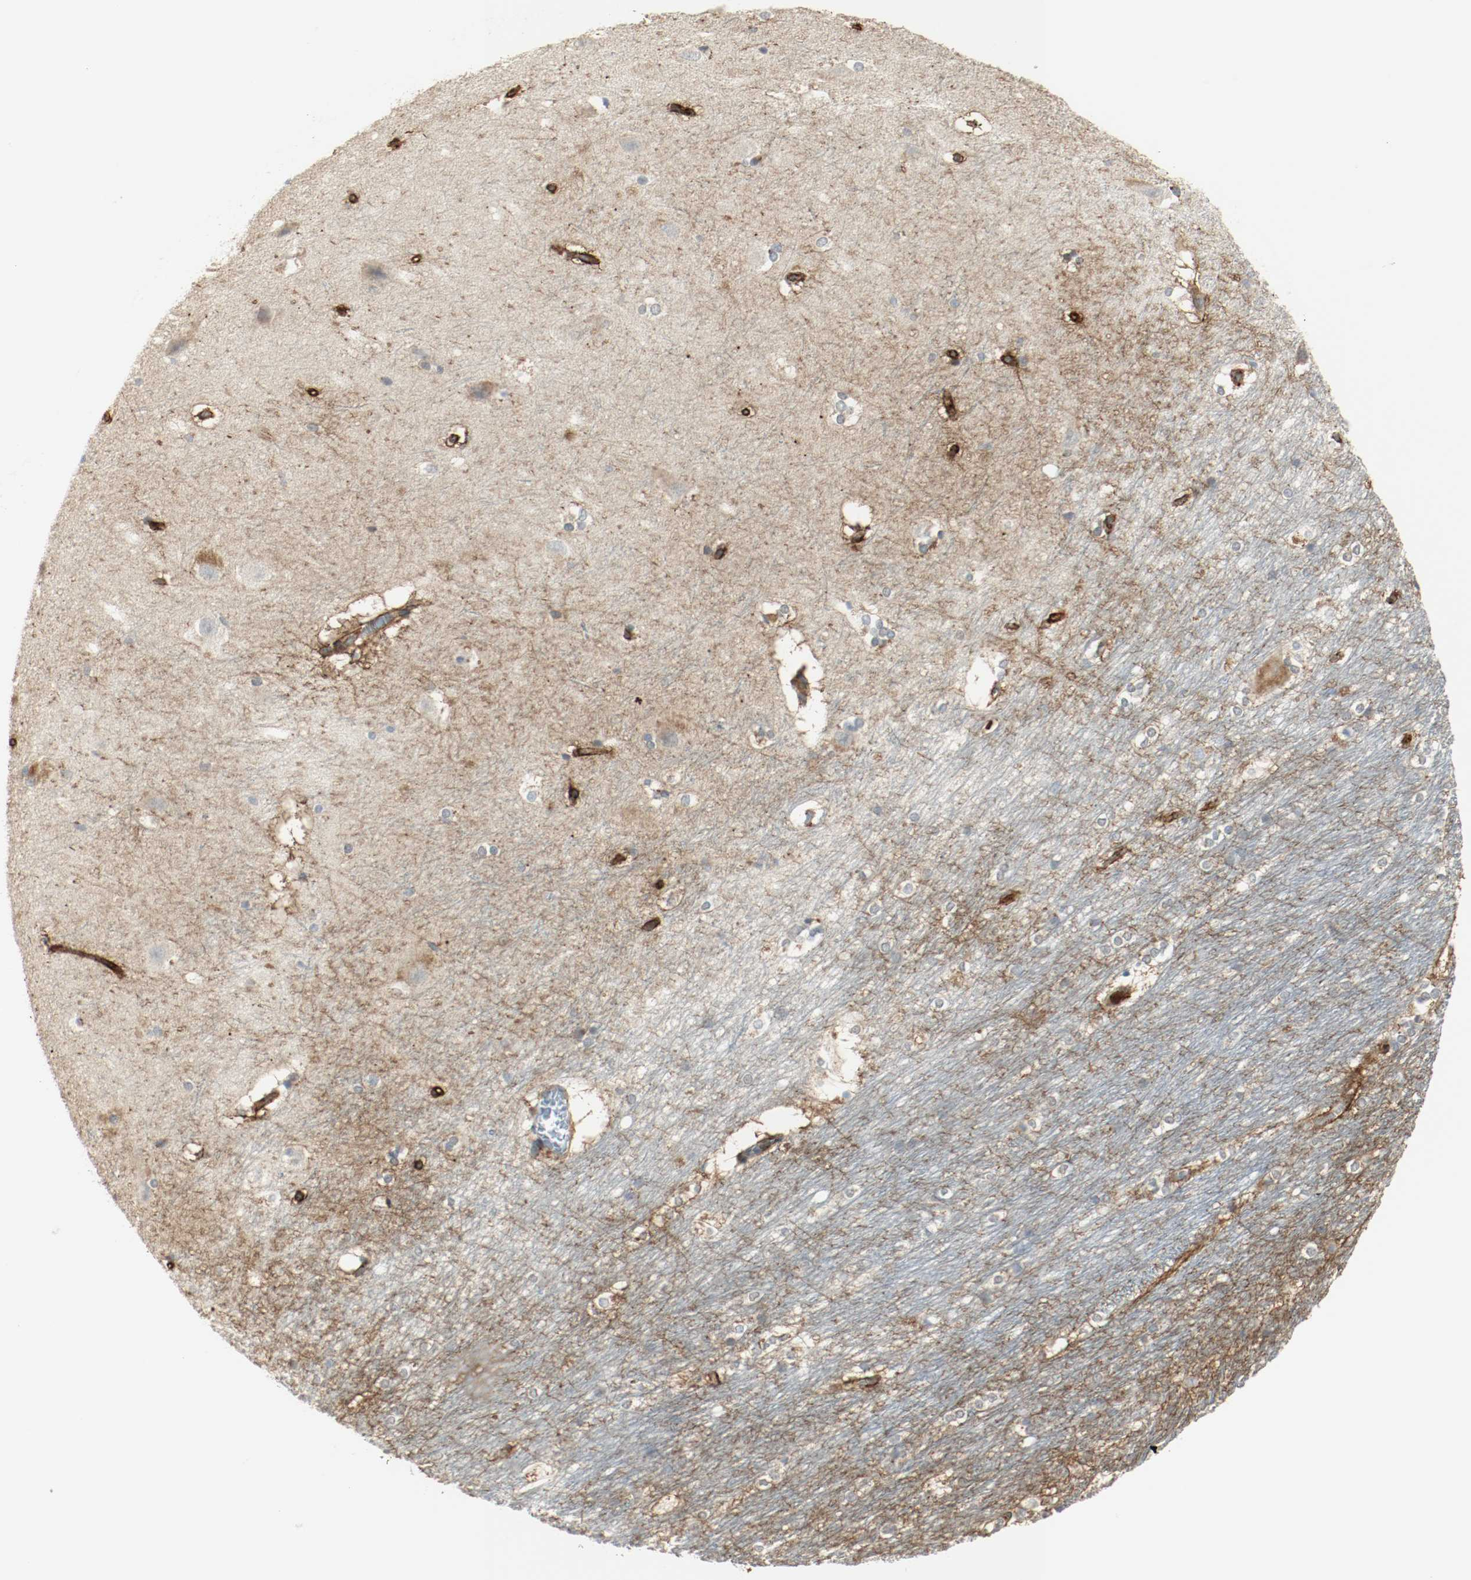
{"staining": {"intensity": "strong", "quantity": "<25%", "location": "cytoplasmic/membranous"}, "tissue": "hippocampus", "cell_type": "Glial cells", "image_type": "normal", "snomed": [{"axis": "morphology", "description": "Normal tissue, NOS"}, {"axis": "topography", "description": "Hippocampus"}], "caption": "A brown stain highlights strong cytoplasmic/membranous expression of a protein in glial cells of normal human hippocampus.", "gene": "MELTF", "patient": {"sex": "female", "age": 19}}